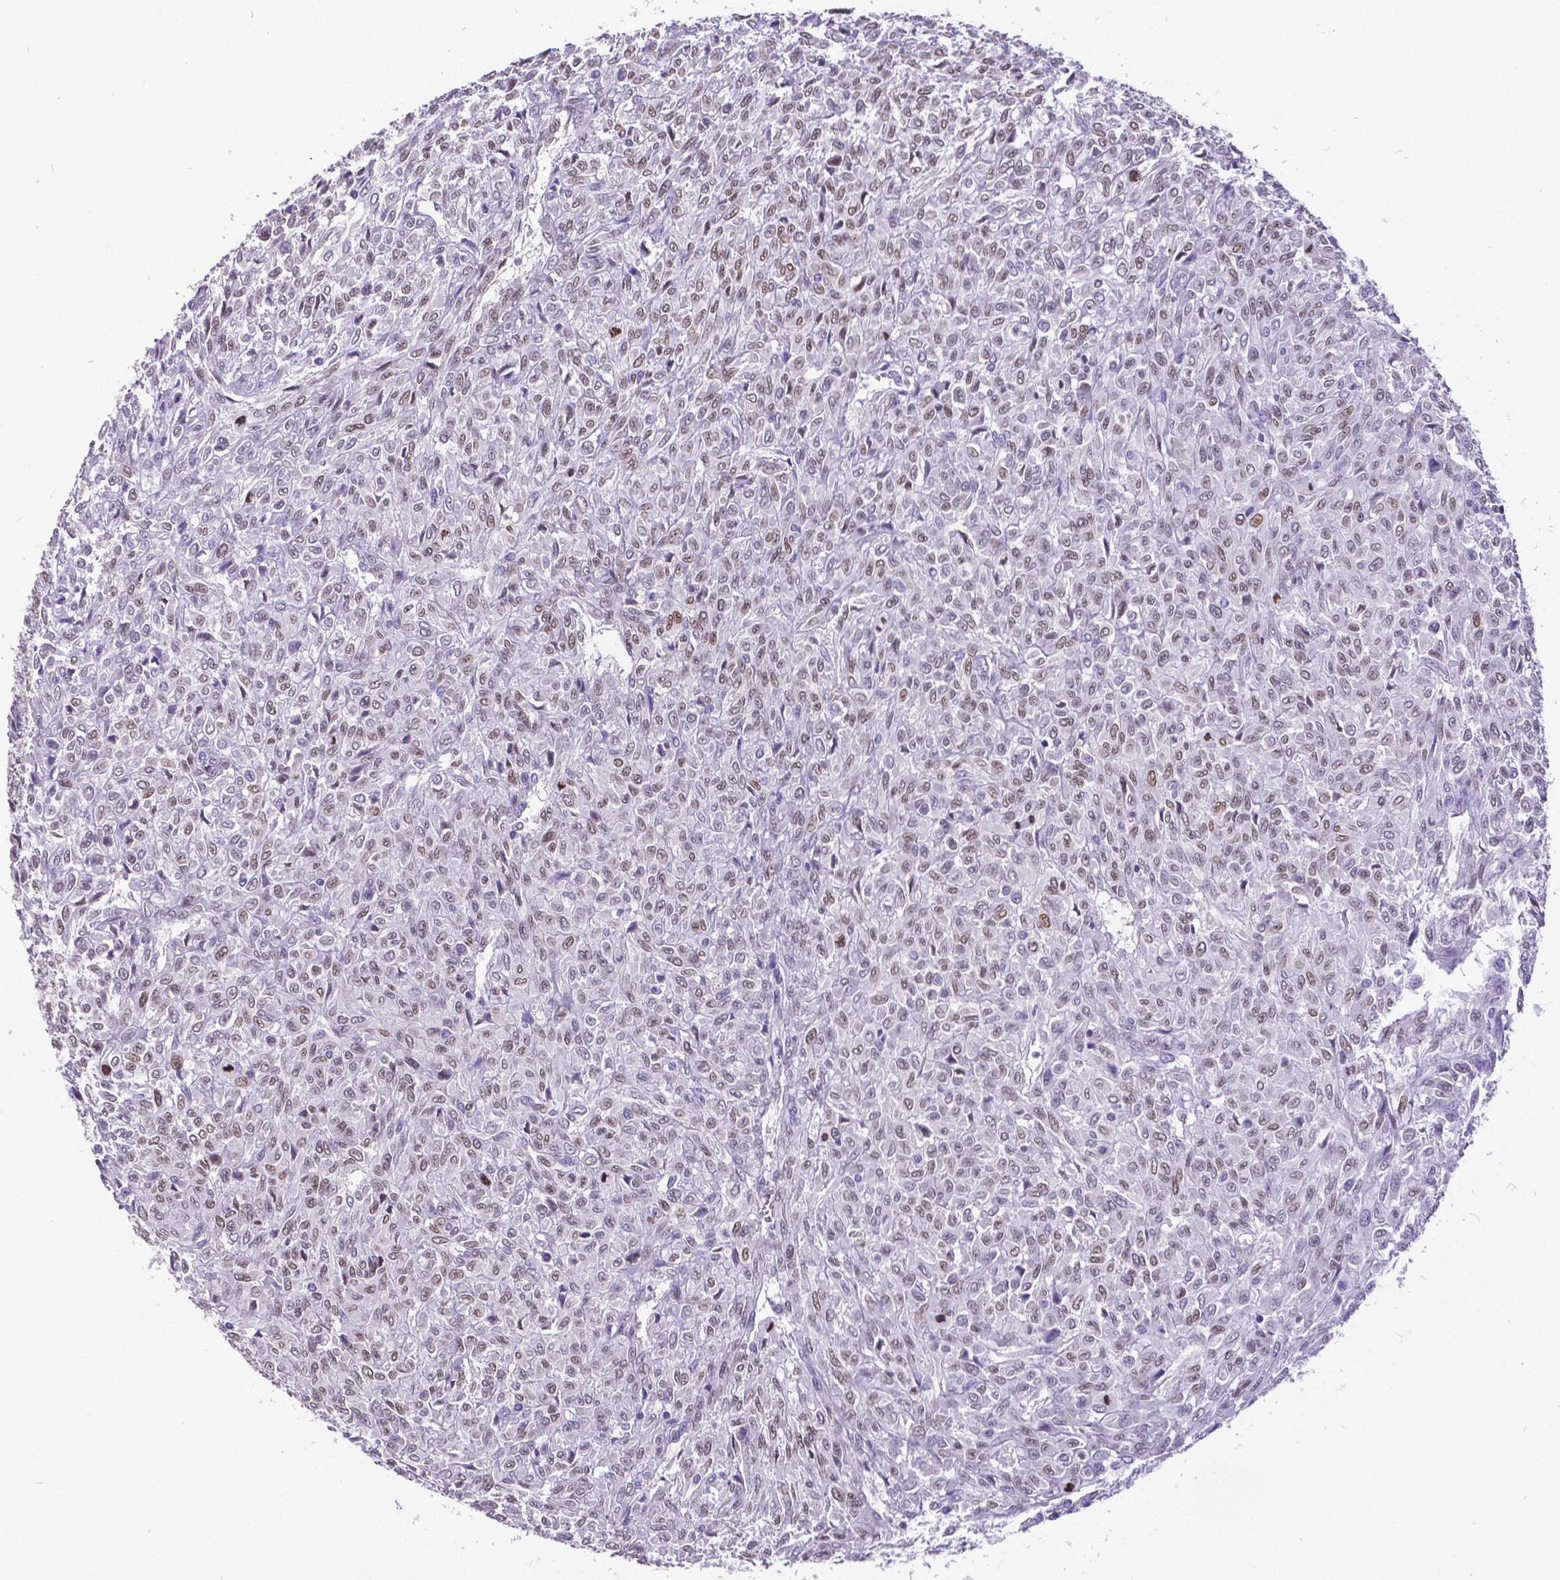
{"staining": {"intensity": "weak", "quantity": "25%-75%", "location": "nuclear"}, "tissue": "renal cancer", "cell_type": "Tumor cells", "image_type": "cancer", "snomed": [{"axis": "morphology", "description": "Adenocarcinoma, NOS"}, {"axis": "topography", "description": "Kidney"}], "caption": "A histopathology image of renal adenocarcinoma stained for a protein exhibits weak nuclear brown staining in tumor cells.", "gene": "SATB2", "patient": {"sex": "male", "age": 58}}